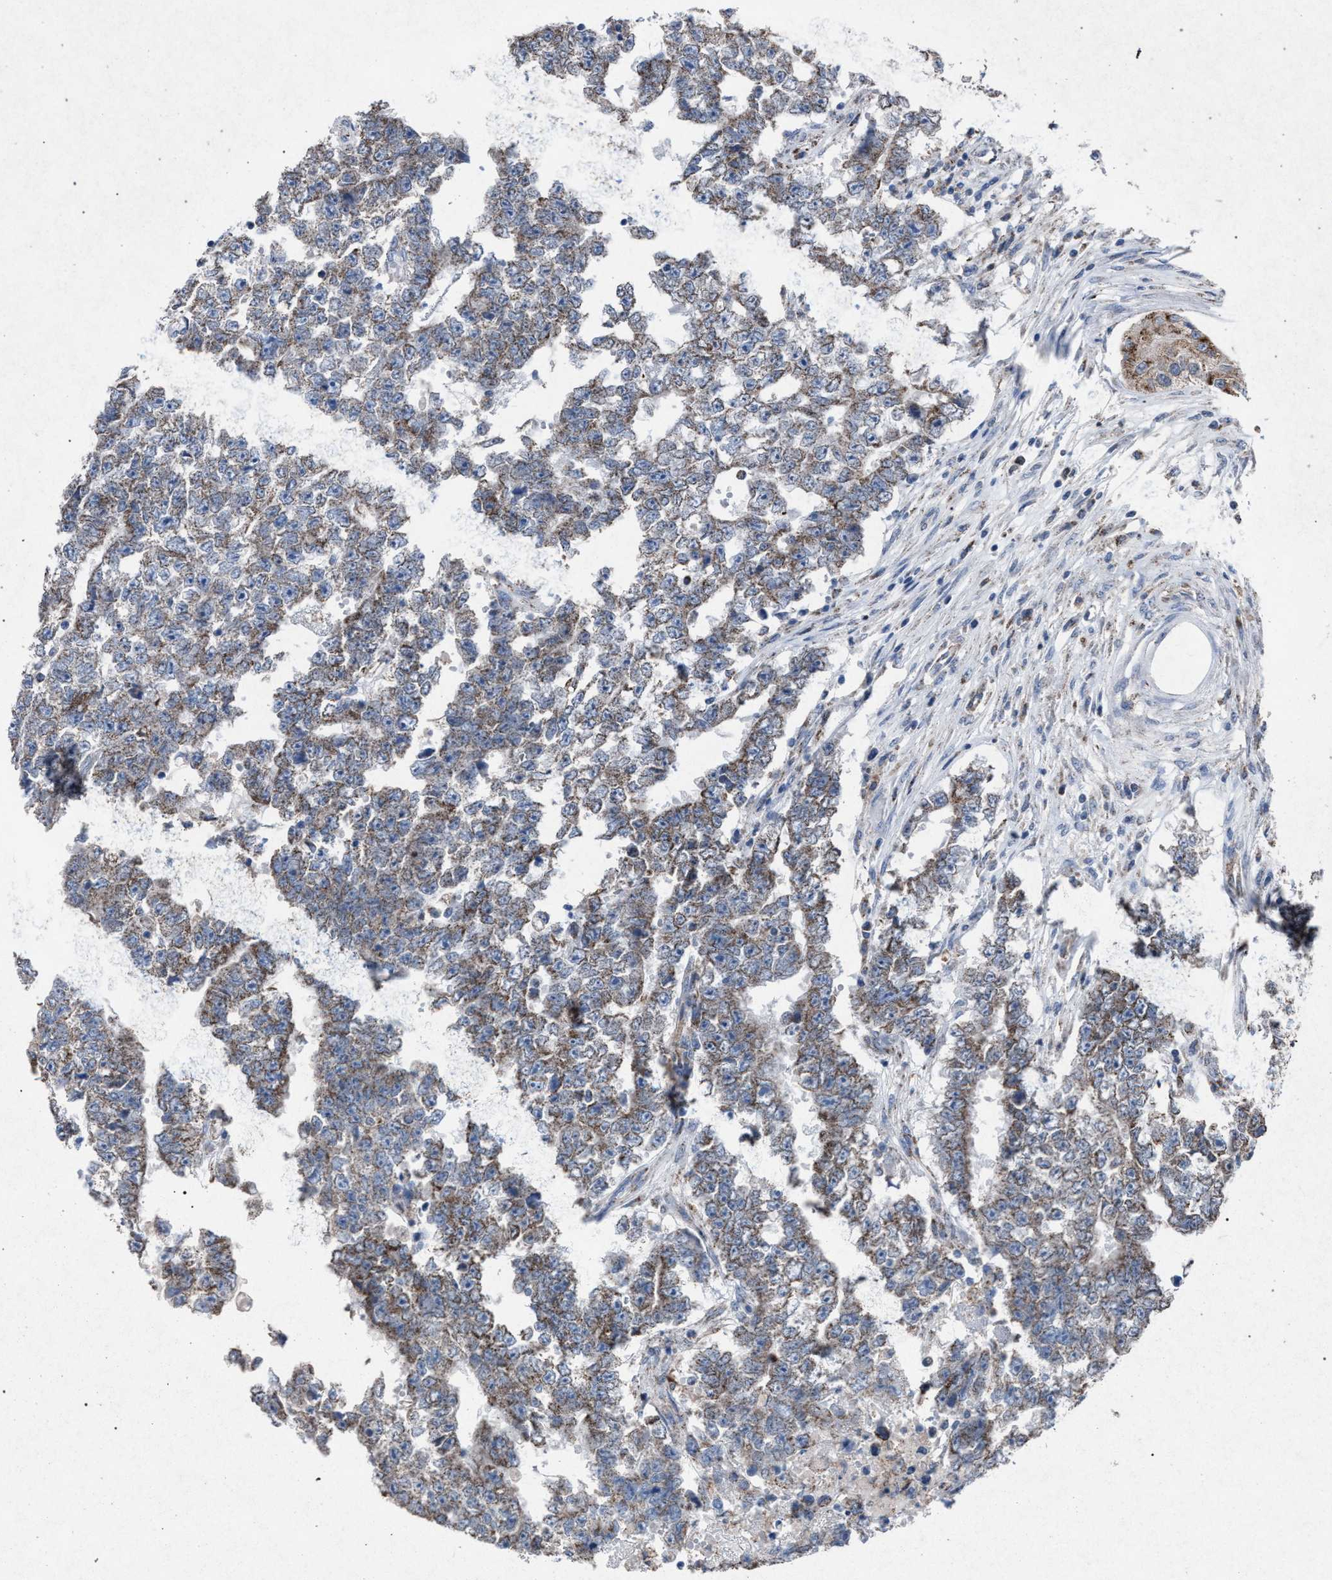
{"staining": {"intensity": "weak", "quantity": ">75%", "location": "cytoplasmic/membranous"}, "tissue": "testis cancer", "cell_type": "Tumor cells", "image_type": "cancer", "snomed": [{"axis": "morphology", "description": "Carcinoma, Embryonal, NOS"}, {"axis": "topography", "description": "Testis"}], "caption": "The photomicrograph shows staining of testis cancer (embryonal carcinoma), revealing weak cytoplasmic/membranous protein positivity (brown color) within tumor cells.", "gene": "HSD17B4", "patient": {"sex": "male", "age": 25}}